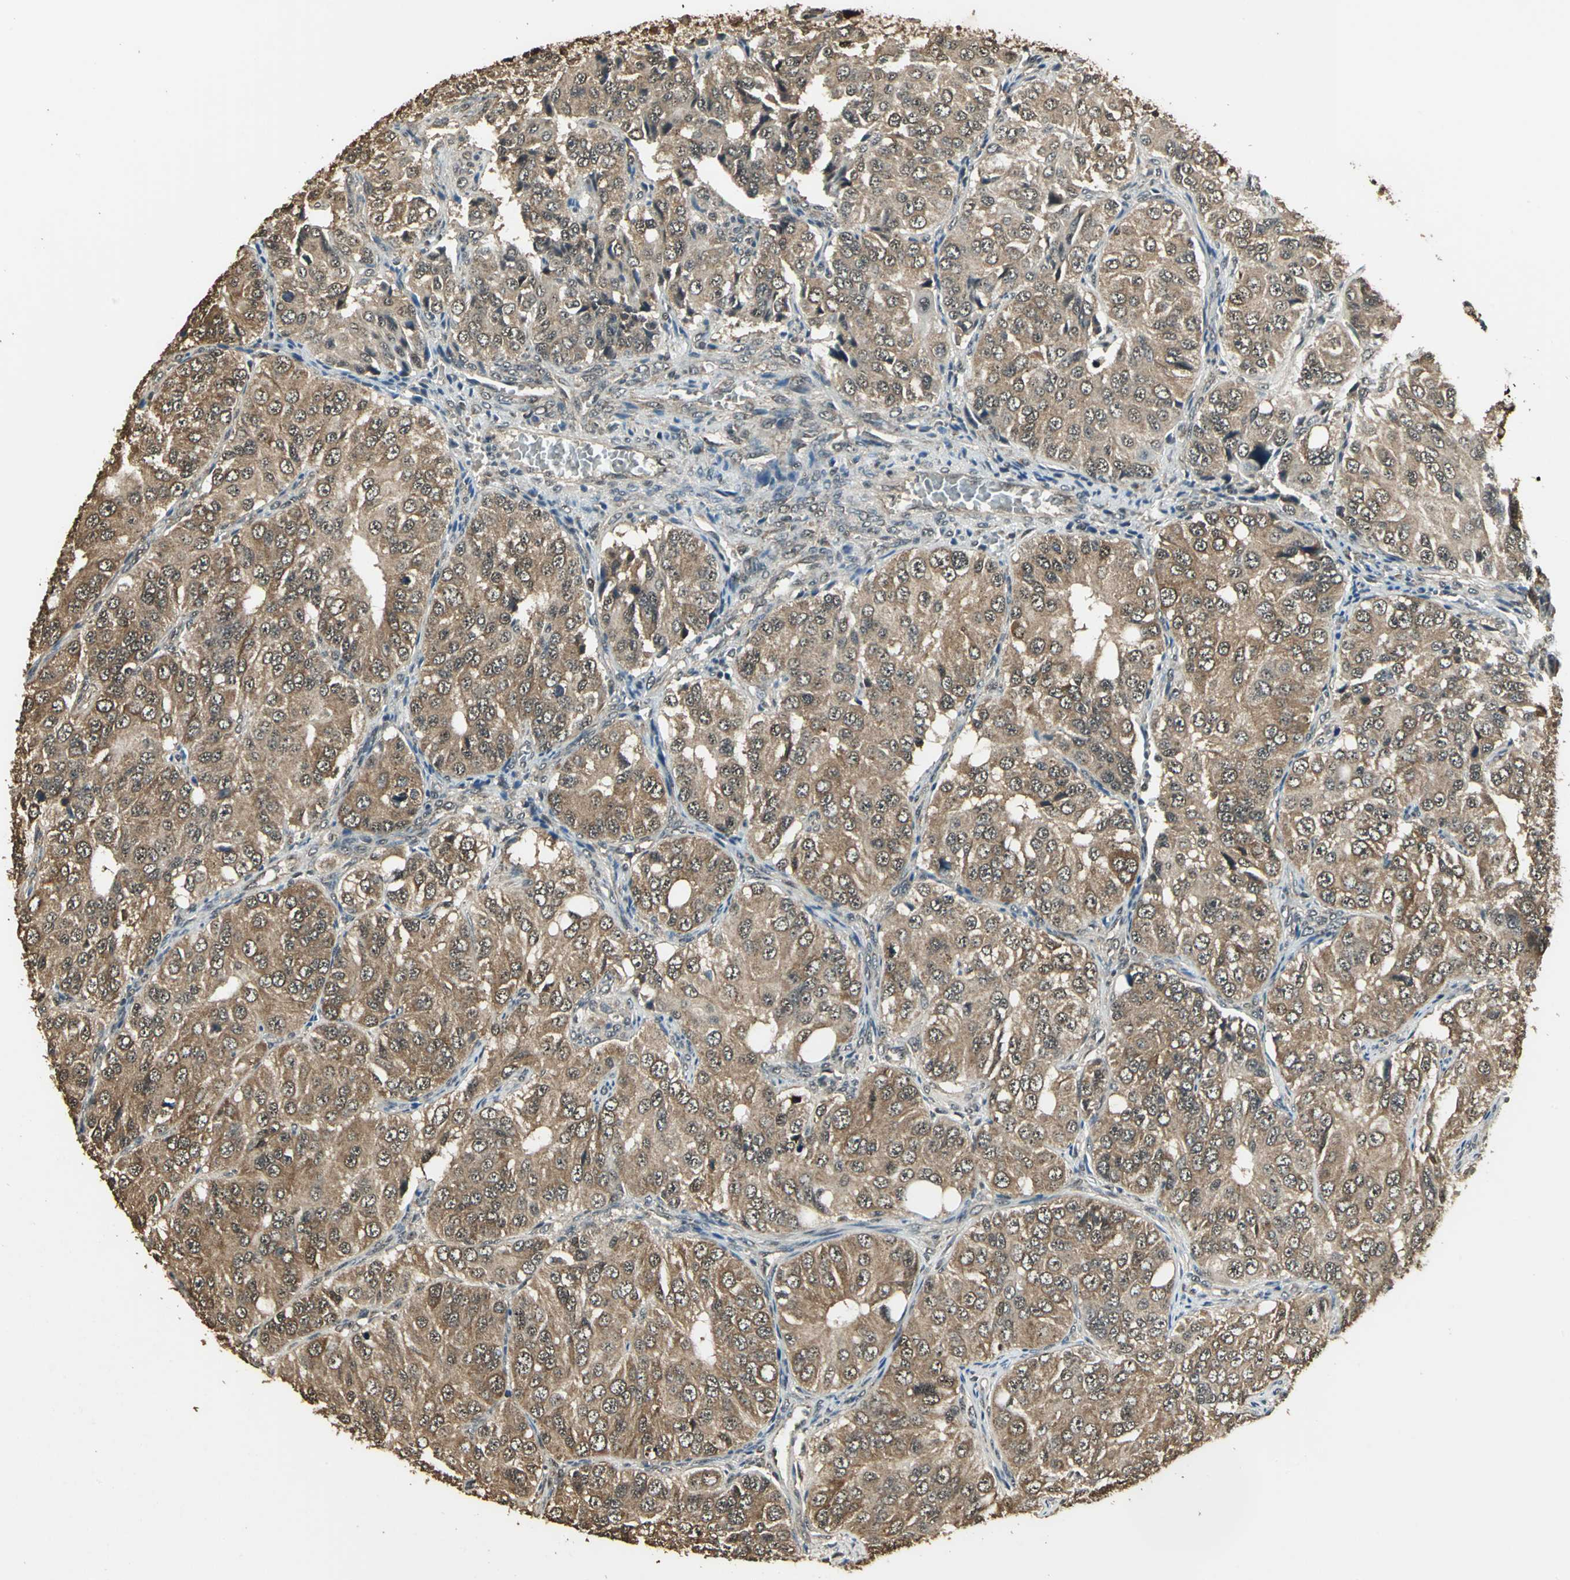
{"staining": {"intensity": "moderate", "quantity": ">75%", "location": "cytoplasmic/membranous"}, "tissue": "ovarian cancer", "cell_type": "Tumor cells", "image_type": "cancer", "snomed": [{"axis": "morphology", "description": "Carcinoma, endometroid"}, {"axis": "topography", "description": "Ovary"}], "caption": "The photomicrograph displays a brown stain indicating the presence of a protein in the cytoplasmic/membranous of tumor cells in ovarian cancer (endometroid carcinoma).", "gene": "UCHL5", "patient": {"sex": "female", "age": 51}}